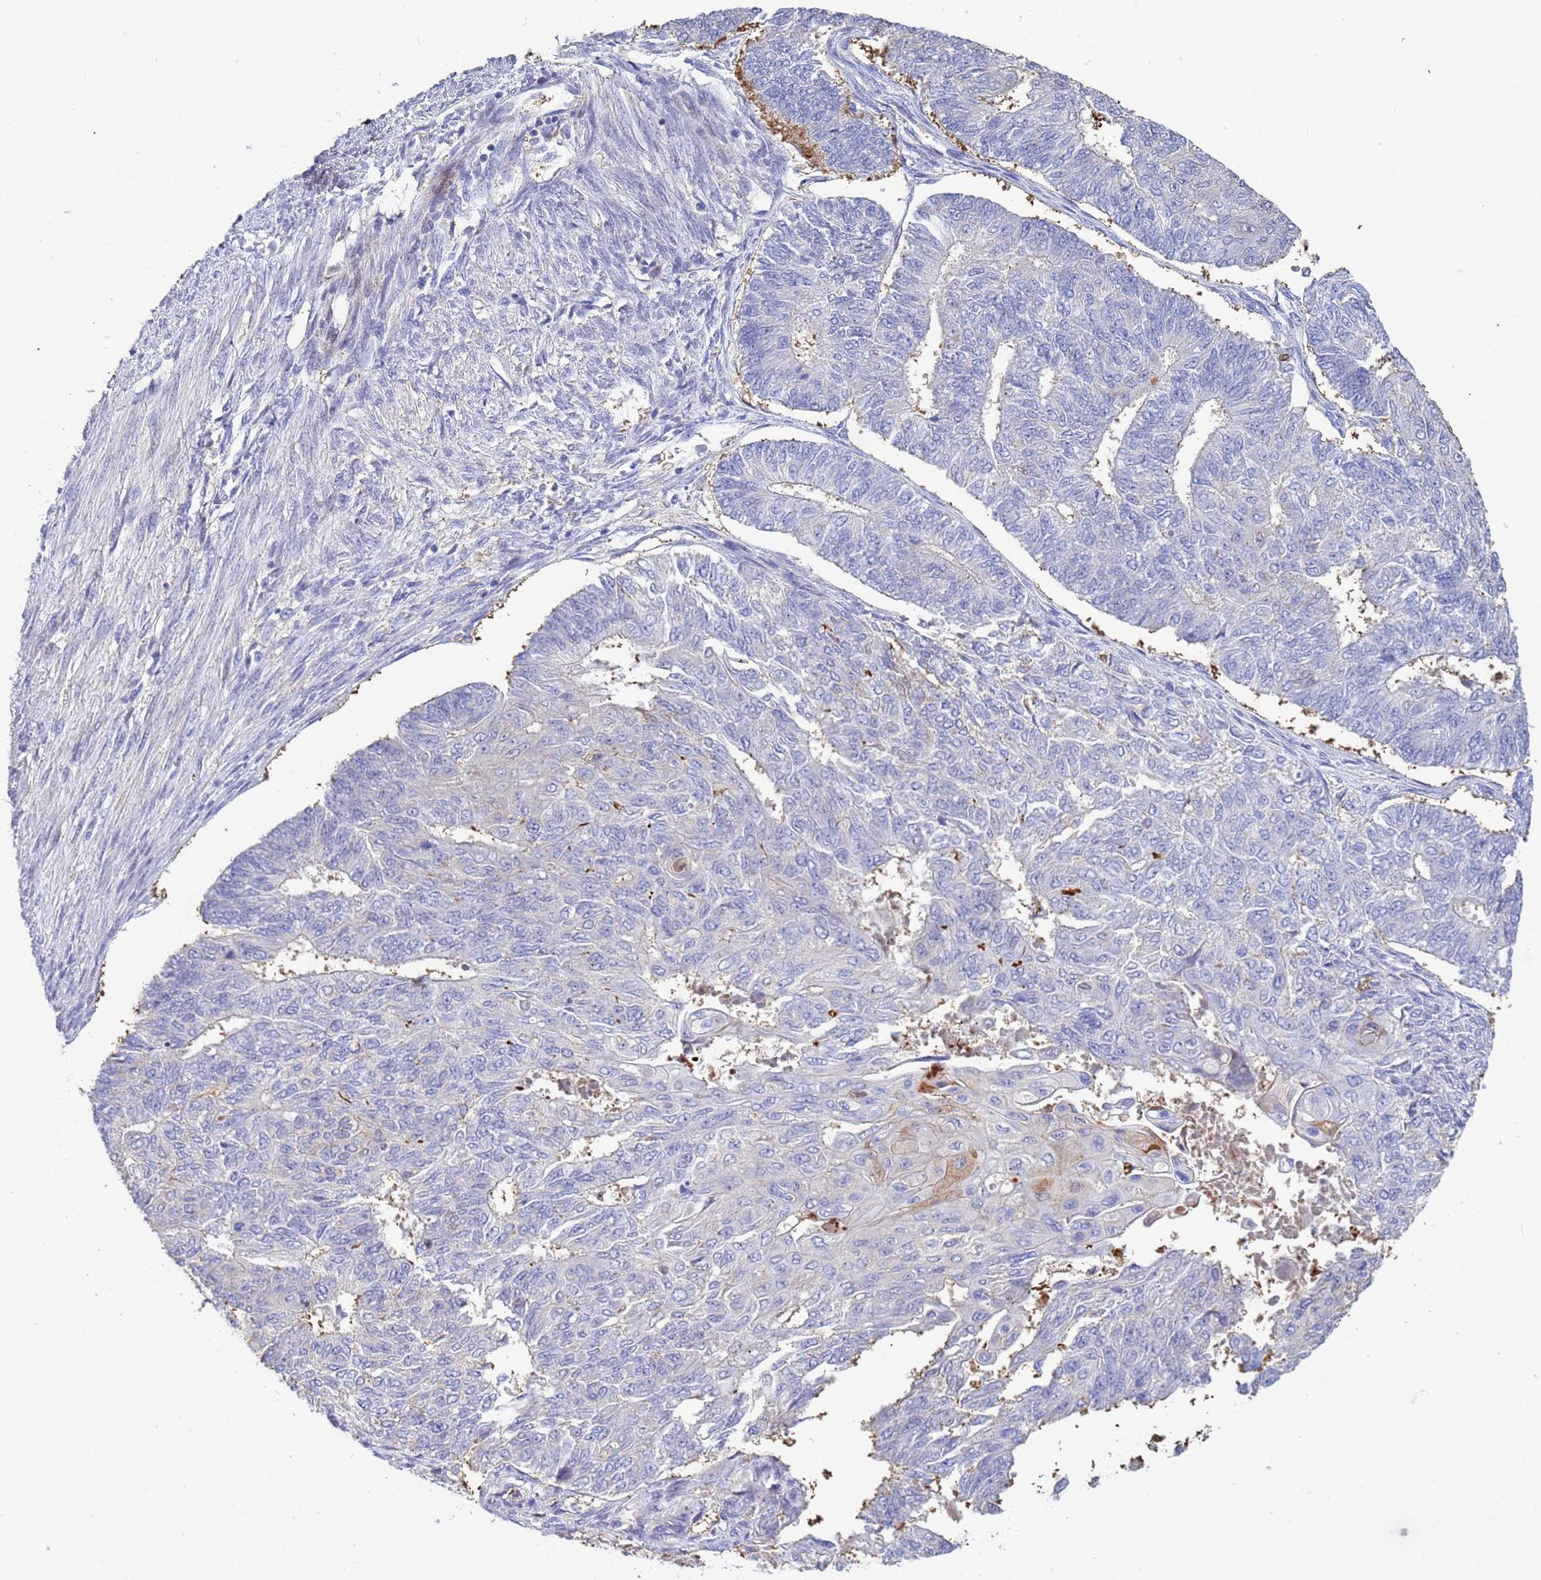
{"staining": {"intensity": "negative", "quantity": "none", "location": "none"}, "tissue": "endometrial cancer", "cell_type": "Tumor cells", "image_type": "cancer", "snomed": [{"axis": "morphology", "description": "Adenocarcinoma, NOS"}, {"axis": "topography", "description": "Endometrium"}], "caption": "Immunohistochemical staining of human endometrial cancer shows no significant staining in tumor cells.", "gene": "PPP6R1", "patient": {"sex": "female", "age": 32}}